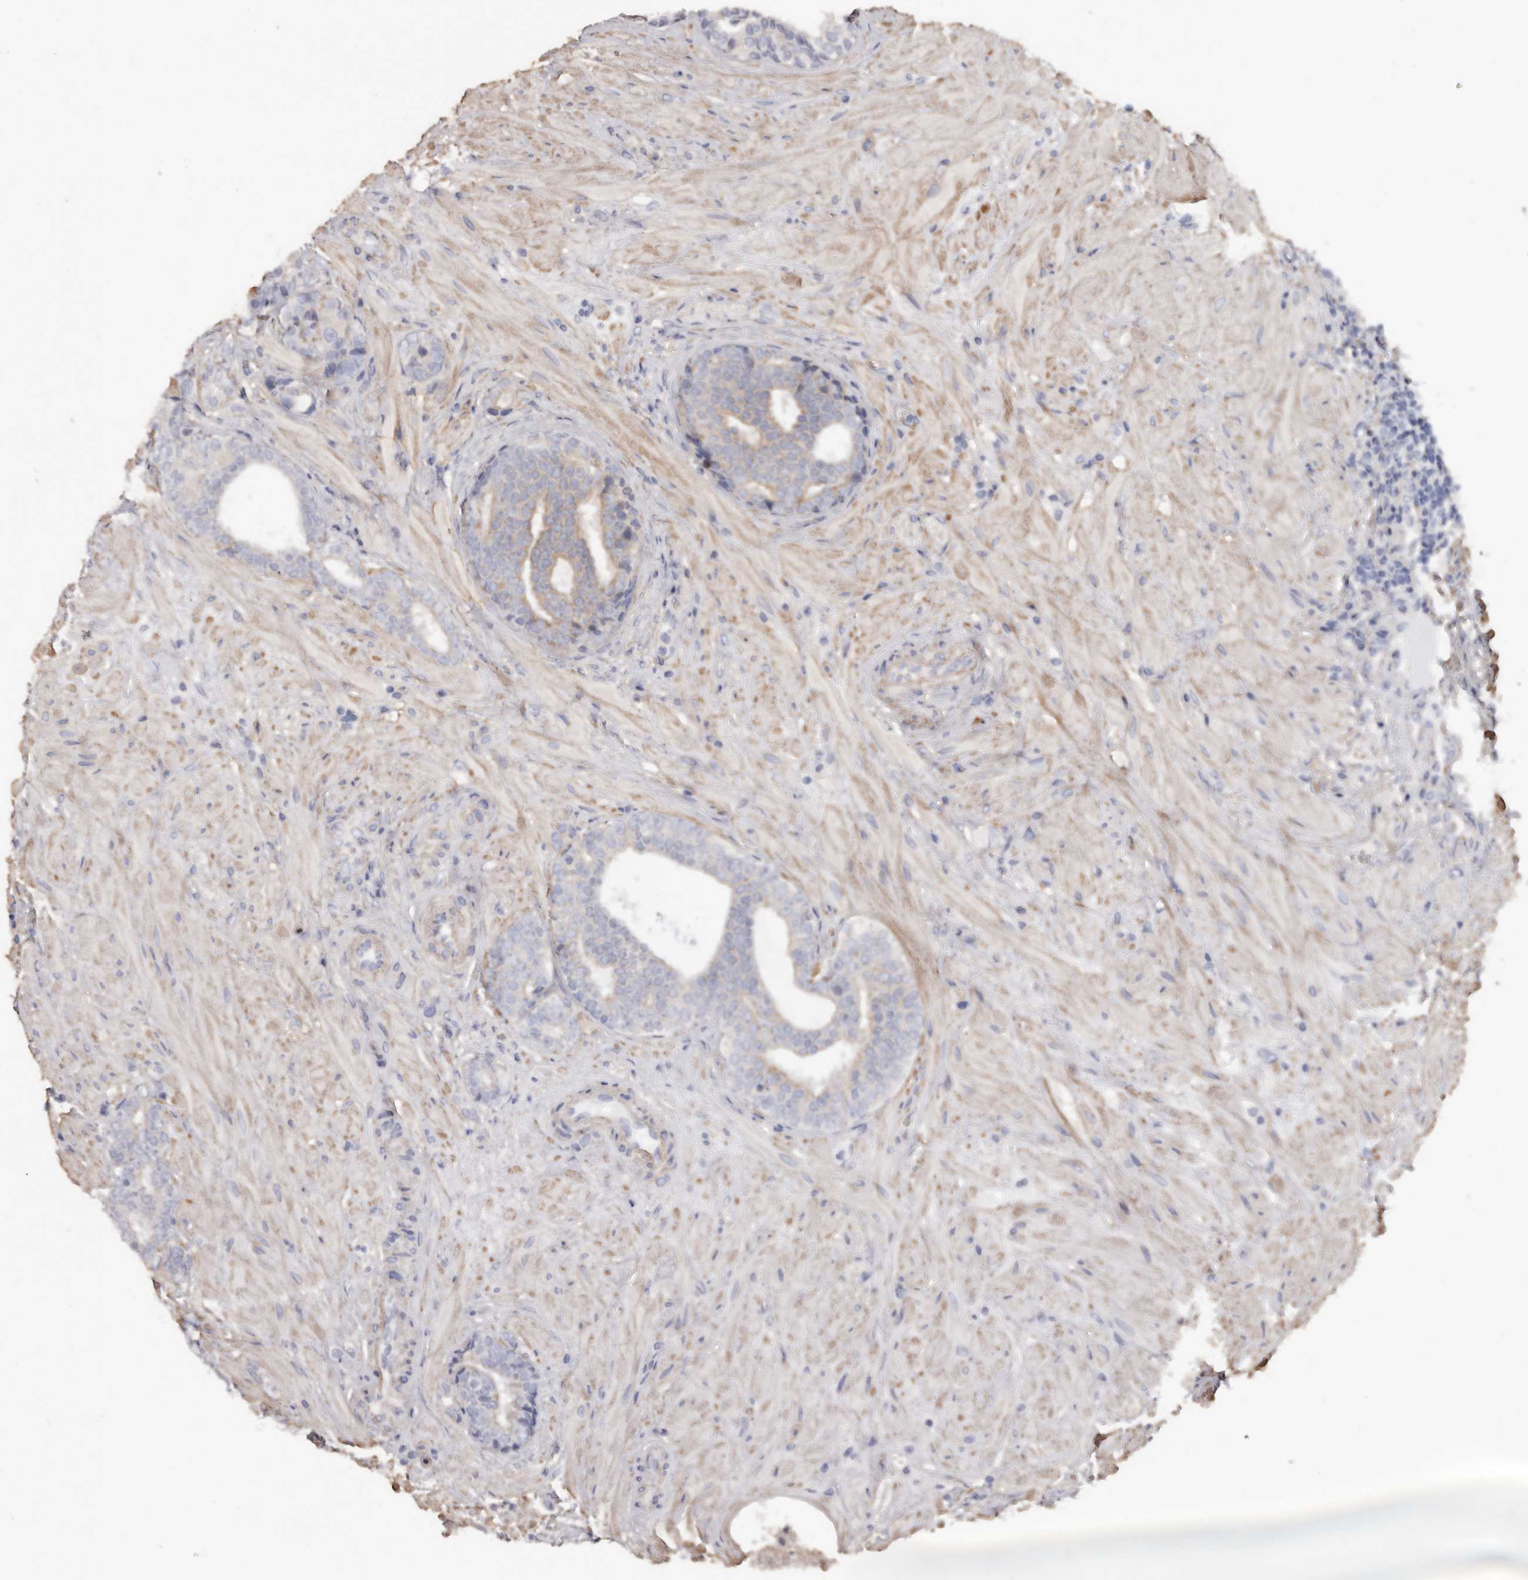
{"staining": {"intensity": "moderate", "quantity": "<25%", "location": "cytoplasmic/membranous"}, "tissue": "prostate cancer", "cell_type": "Tumor cells", "image_type": "cancer", "snomed": [{"axis": "morphology", "description": "Adenocarcinoma, High grade"}, {"axis": "topography", "description": "Prostate"}], "caption": "Immunohistochemistry (IHC) (DAB (3,3'-diaminobenzidine)) staining of human prostate cancer (high-grade adenocarcinoma) shows moderate cytoplasmic/membranous protein positivity in about <25% of tumor cells.", "gene": "COQ8B", "patient": {"sex": "male", "age": 56}}